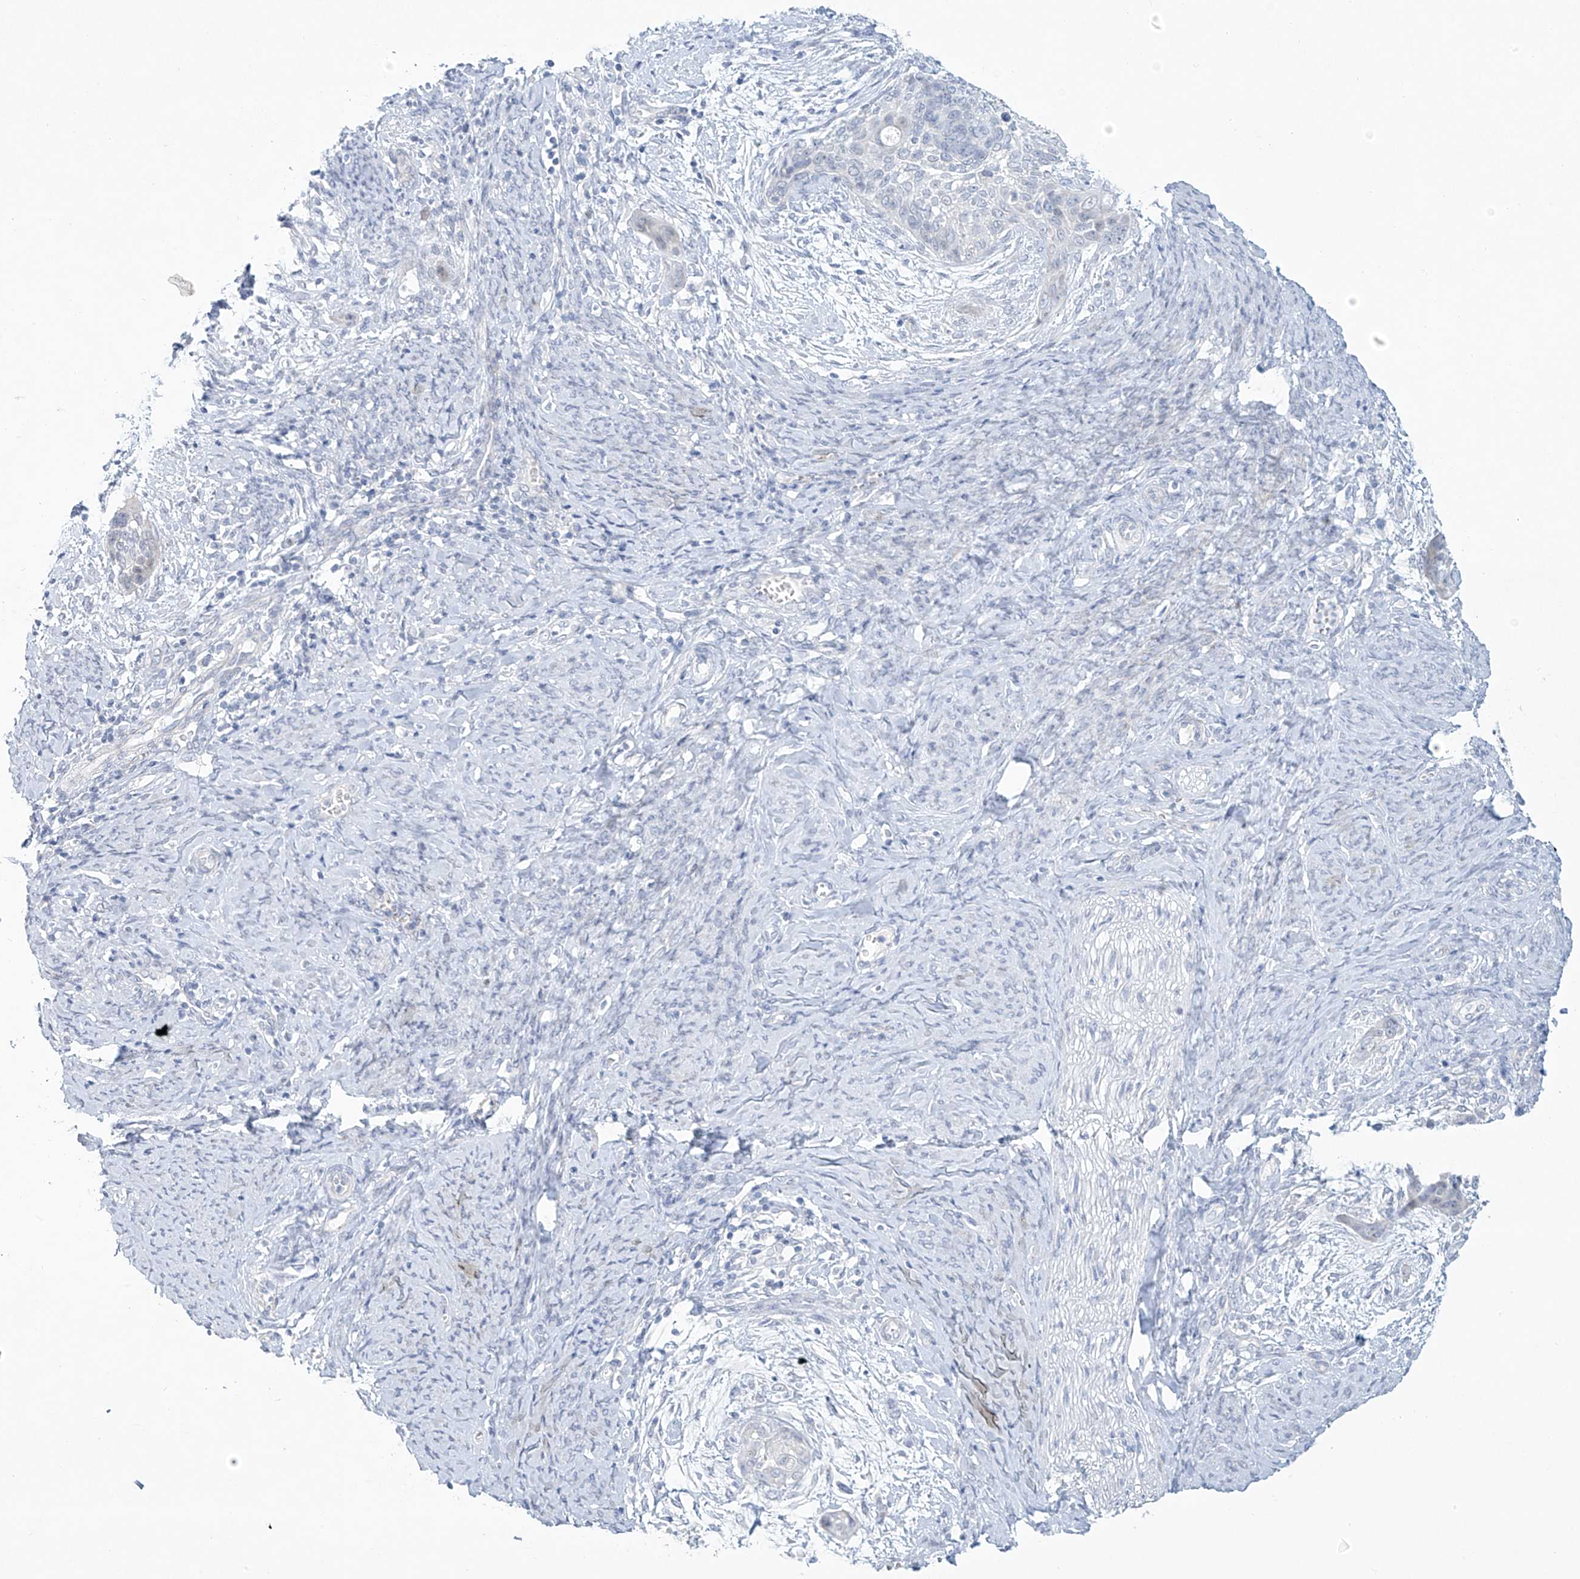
{"staining": {"intensity": "negative", "quantity": "none", "location": "none"}, "tissue": "cervical cancer", "cell_type": "Tumor cells", "image_type": "cancer", "snomed": [{"axis": "morphology", "description": "Squamous cell carcinoma, NOS"}, {"axis": "topography", "description": "Cervix"}], "caption": "Tumor cells are negative for protein expression in human cervical squamous cell carcinoma. The staining was performed using DAB to visualize the protein expression in brown, while the nuclei were stained in blue with hematoxylin (Magnification: 20x).", "gene": "PAX6", "patient": {"sex": "female", "age": 33}}